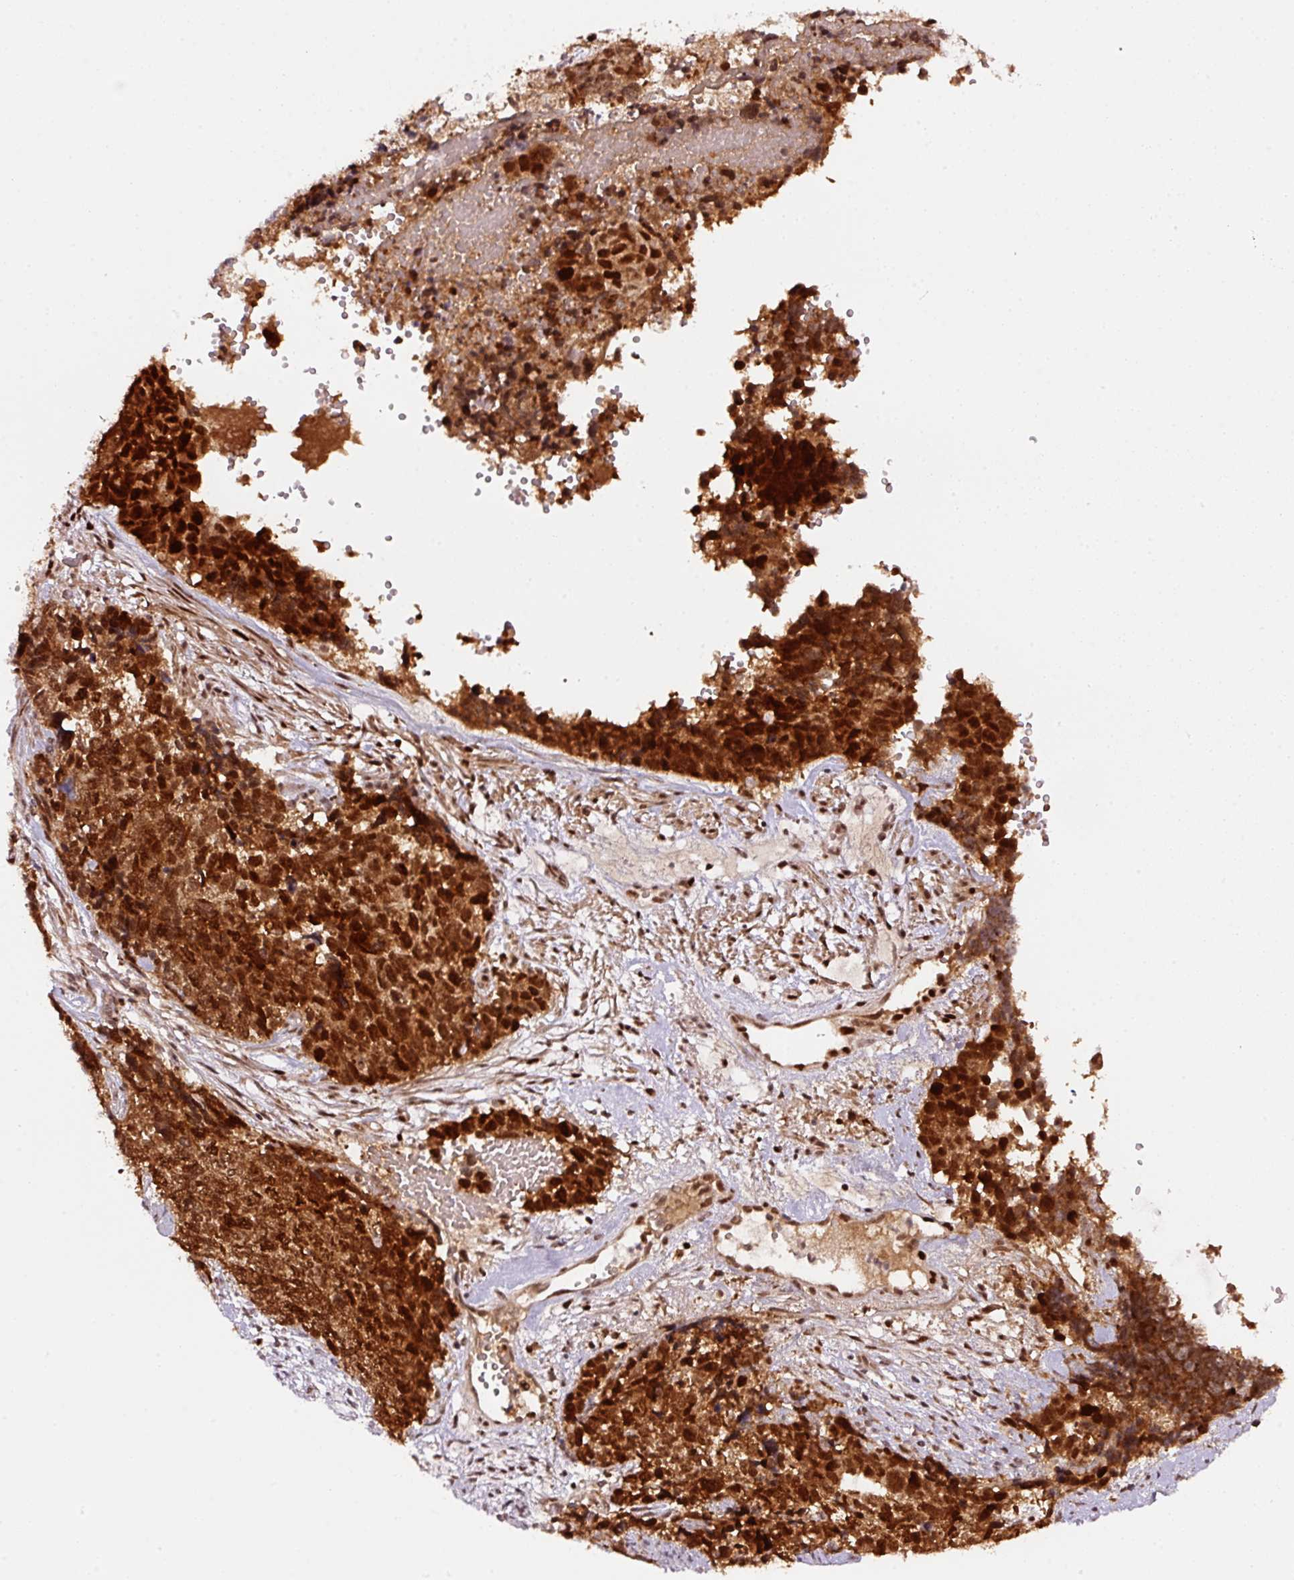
{"staining": {"intensity": "strong", "quantity": ">75%", "location": "cytoplasmic/membranous,nuclear"}, "tissue": "cervical cancer", "cell_type": "Tumor cells", "image_type": "cancer", "snomed": [{"axis": "morphology", "description": "Squamous cell carcinoma, NOS"}, {"axis": "topography", "description": "Cervix"}], "caption": "Tumor cells show strong cytoplasmic/membranous and nuclear staining in about >75% of cells in cervical cancer (squamous cell carcinoma).", "gene": "RFC4", "patient": {"sex": "female", "age": 63}}